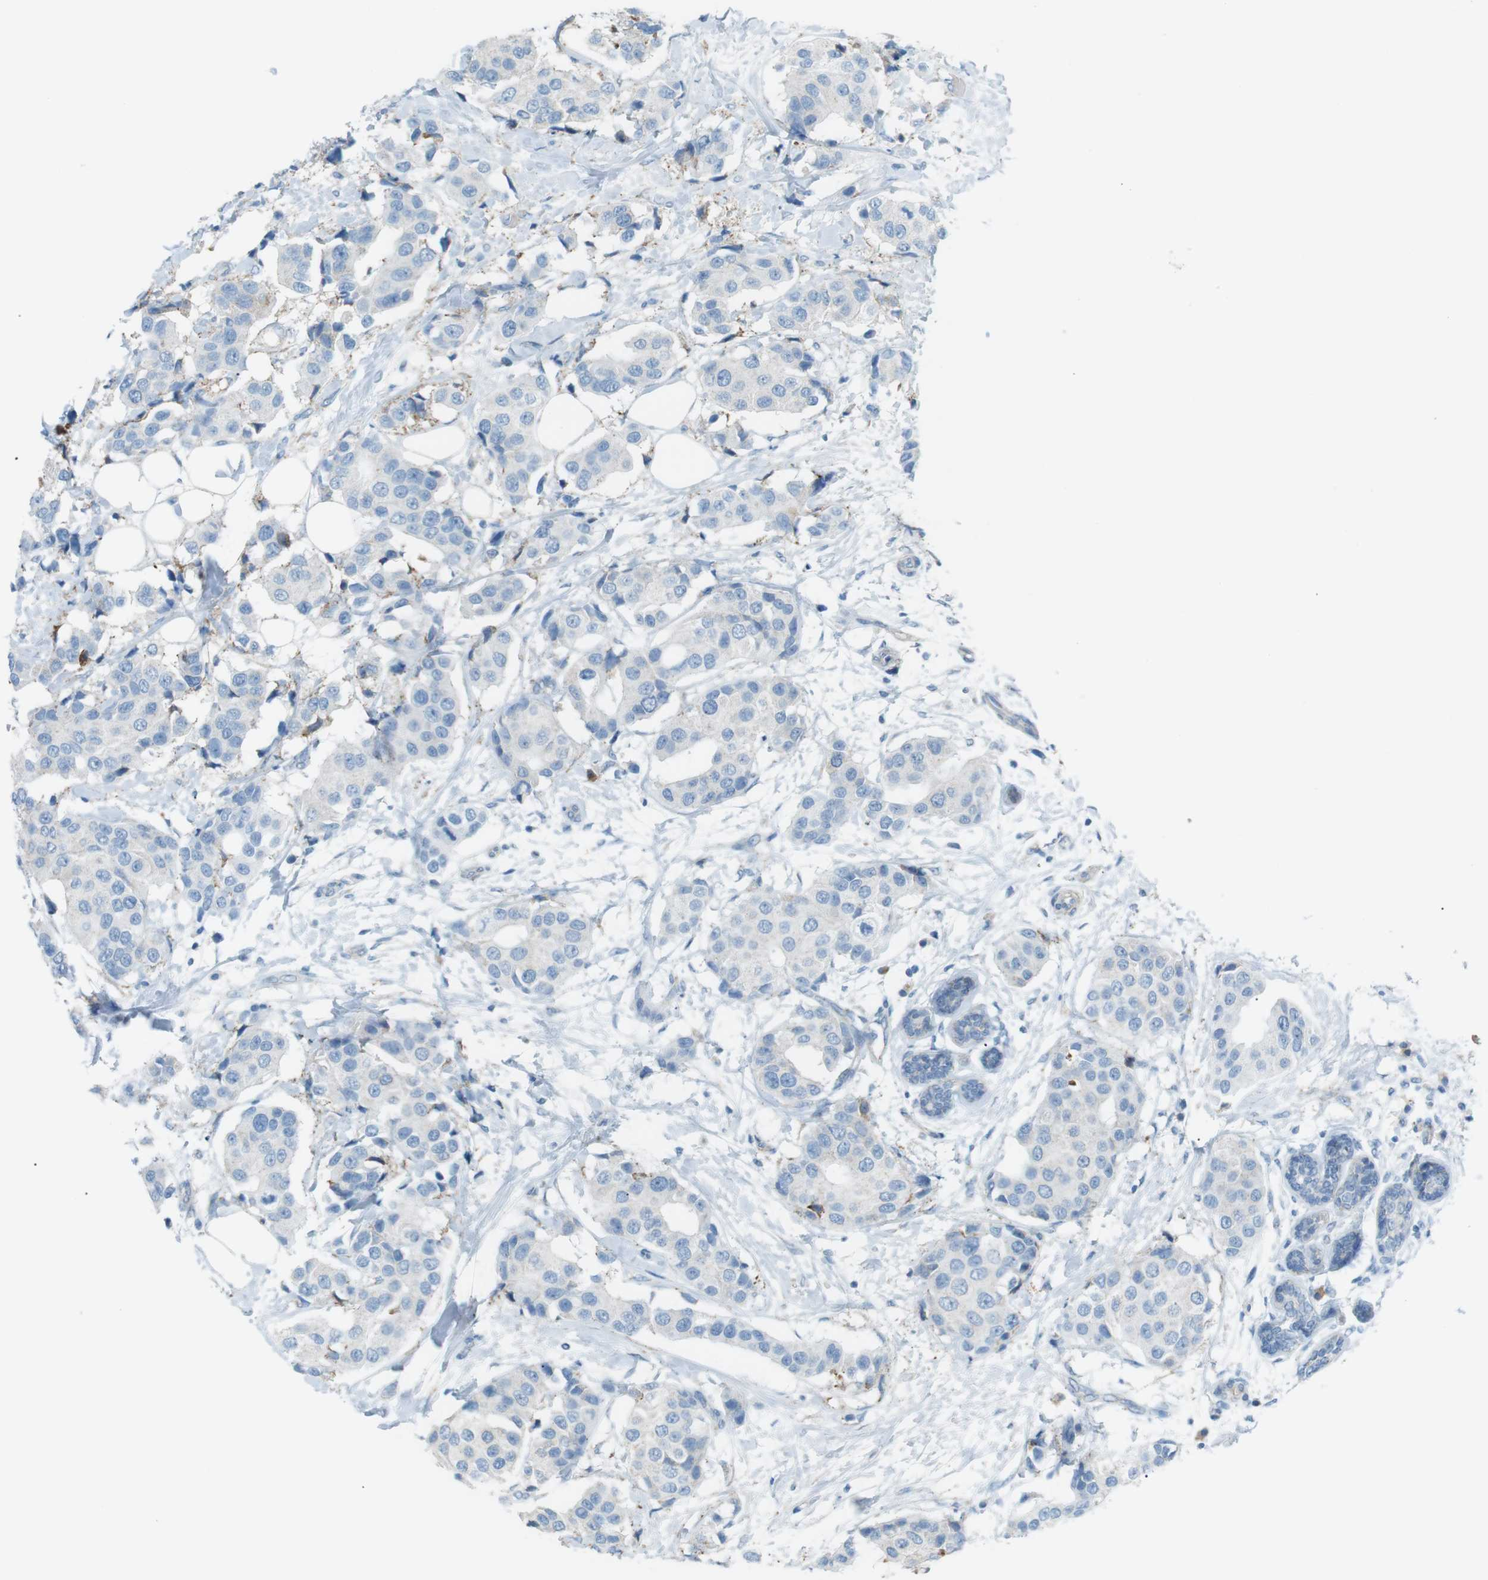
{"staining": {"intensity": "negative", "quantity": "none", "location": "none"}, "tissue": "breast cancer", "cell_type": "Tumor cells", "image_type": "cancer", "snomed": [{"axis": "morphology", "description": "Normal tissue, NOS"}, {"axis": "morphology", "description": "Duct carcinoma"}, {"axis": "topography", "description": "Breast"}], "caption": "Human breast cancer stained for a protein using immunohistochemistry (IHC) displays no positivity in tumor cells.", "gene": "VAMP1", "patient": {"sex": "female", "age": 39}}